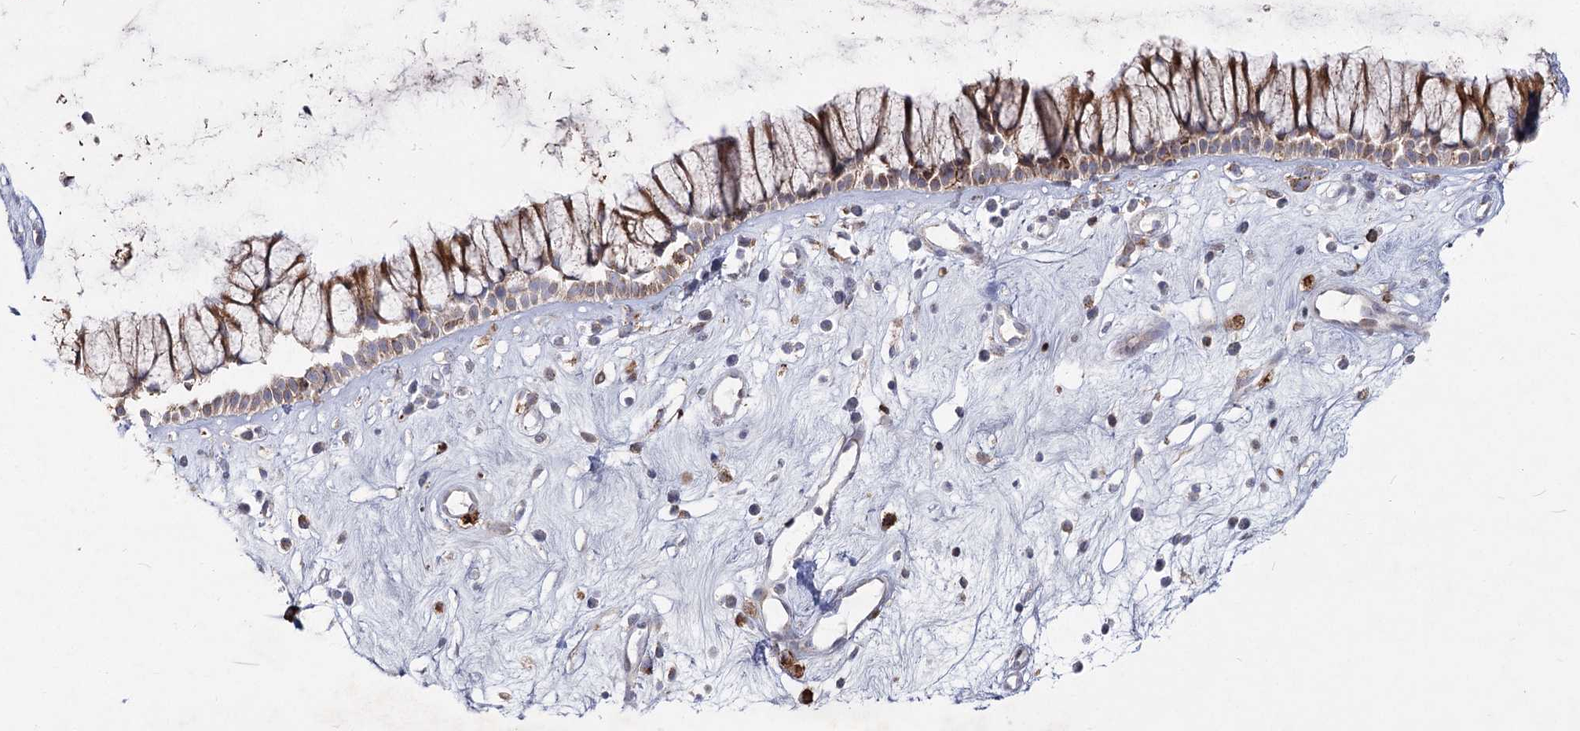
{"staining": {"intensity": "moderate", "quantity": ">75%", "location": "cytoplasmic/membranous"}, "tissue": "nasopharynx", "cell_type": "Respiratory epithelial cells", "image_type": "normal", "snomed": [{"axis": "morphology", "description": "Normal tissue, NOS"}, {"axis": "morphology", "description": "Inflammation, NOS"}, {"axis": "topography", "description": "Nasopharynx"}], "caption": "Moderate cytoplasmic/membranous positivity for a protein is seen in approximately >75% of respiratory epithelial cells of unremarkable nasopharynx using immunohistochemistry (IHC).", "gene": "NHLRC2", "patient": {"sex": "male", "age": 29}}